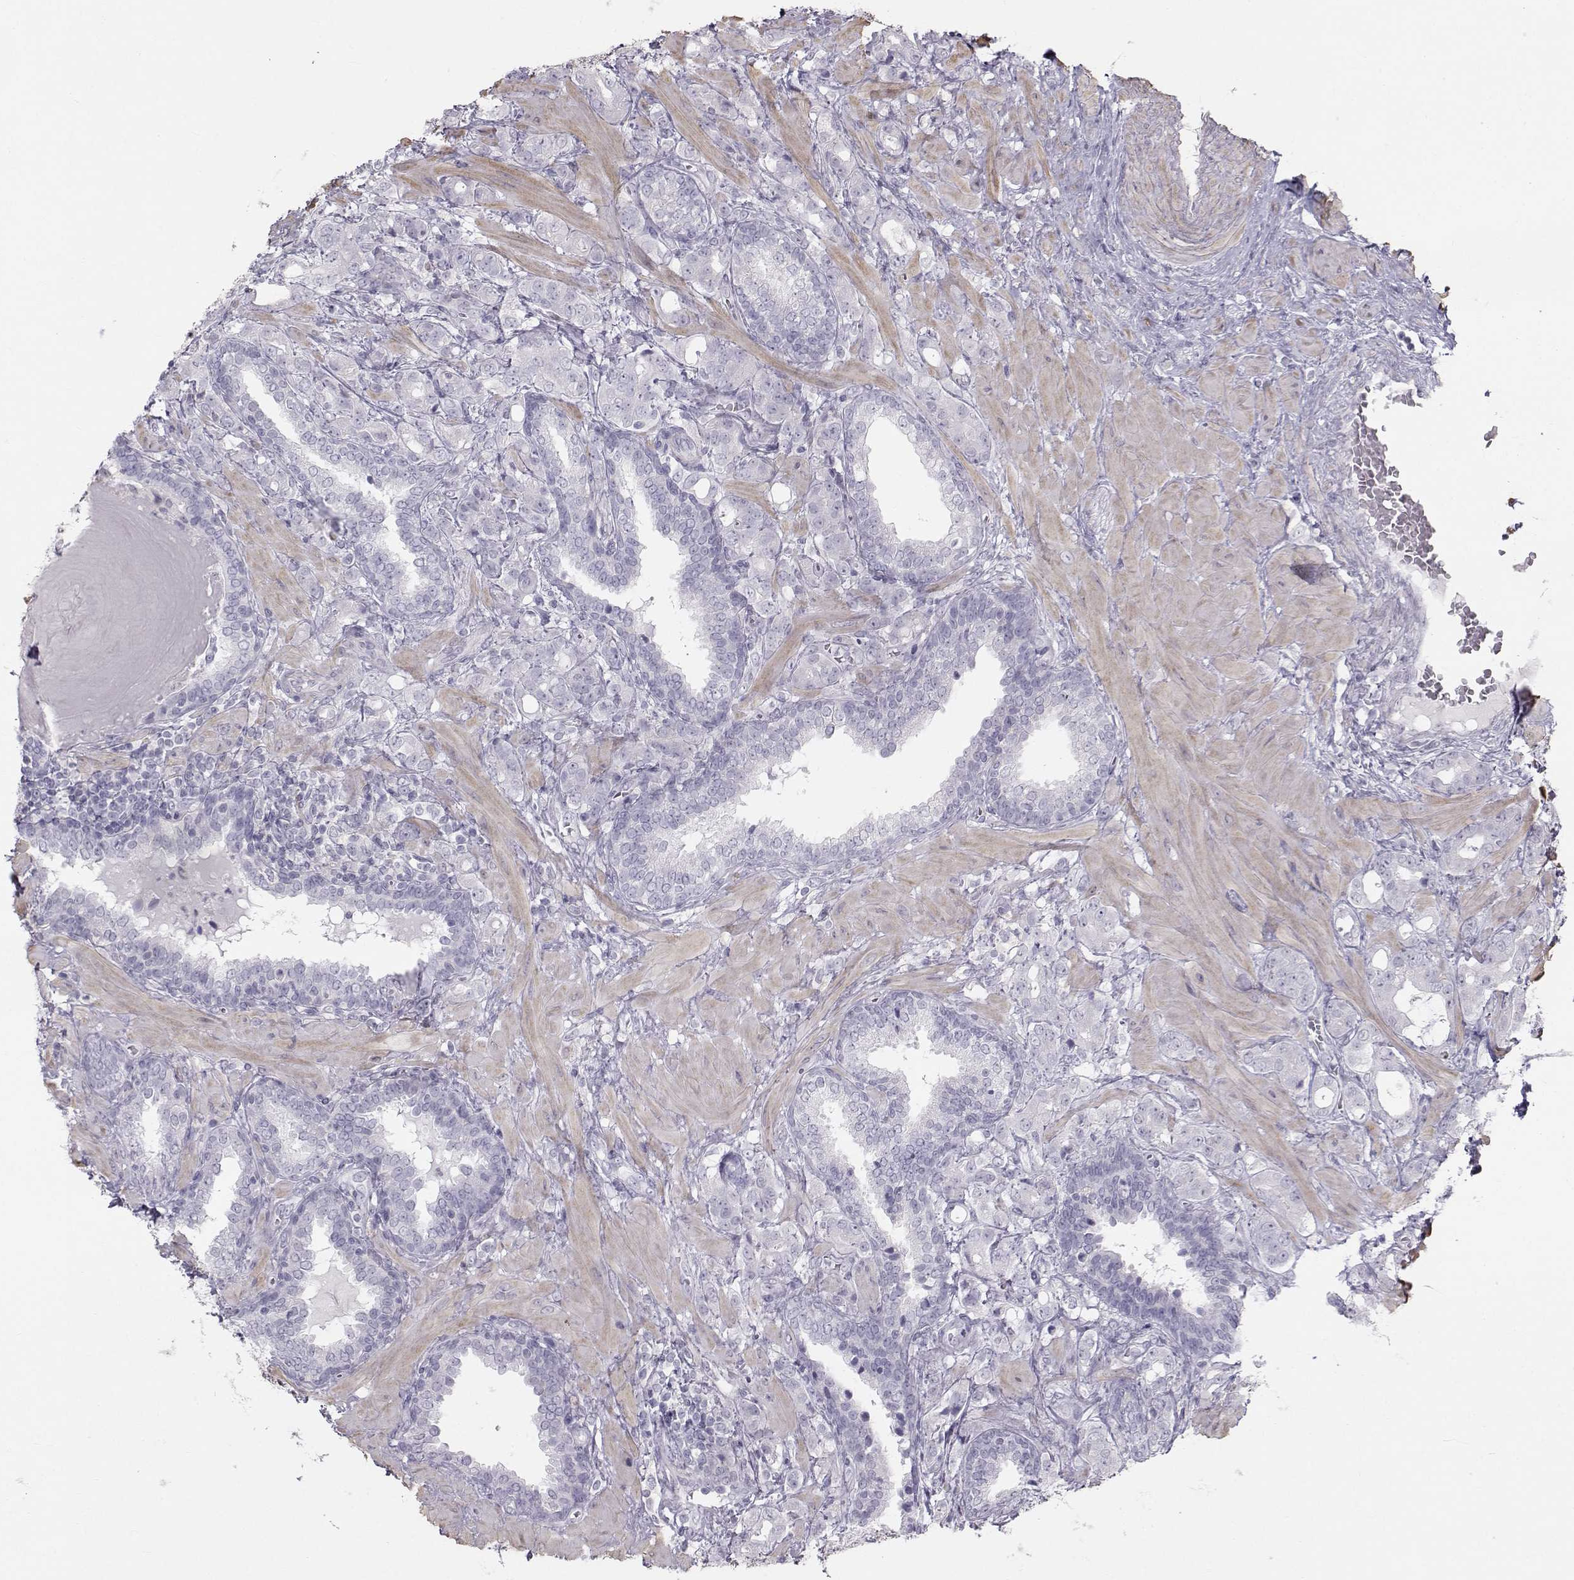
{"staining": {"intensity": "negative", "quantity": "none", "location": "none"}, "tissue": "prostate cancer", "cell_type": "Tumor cells", "image_type": "cancer", "snomed": [{"axis": "morphology", "description": "Adenocarcinoma, NOS"}, {"axis": "topography", "description": "Prostate"}], "caption": "DAB immunohistochemical staining of prostate cancer exhibits no significant staining in tumor cells.", "gene": "GARIN3", "patient": {"sex": "male", "age": 57}}